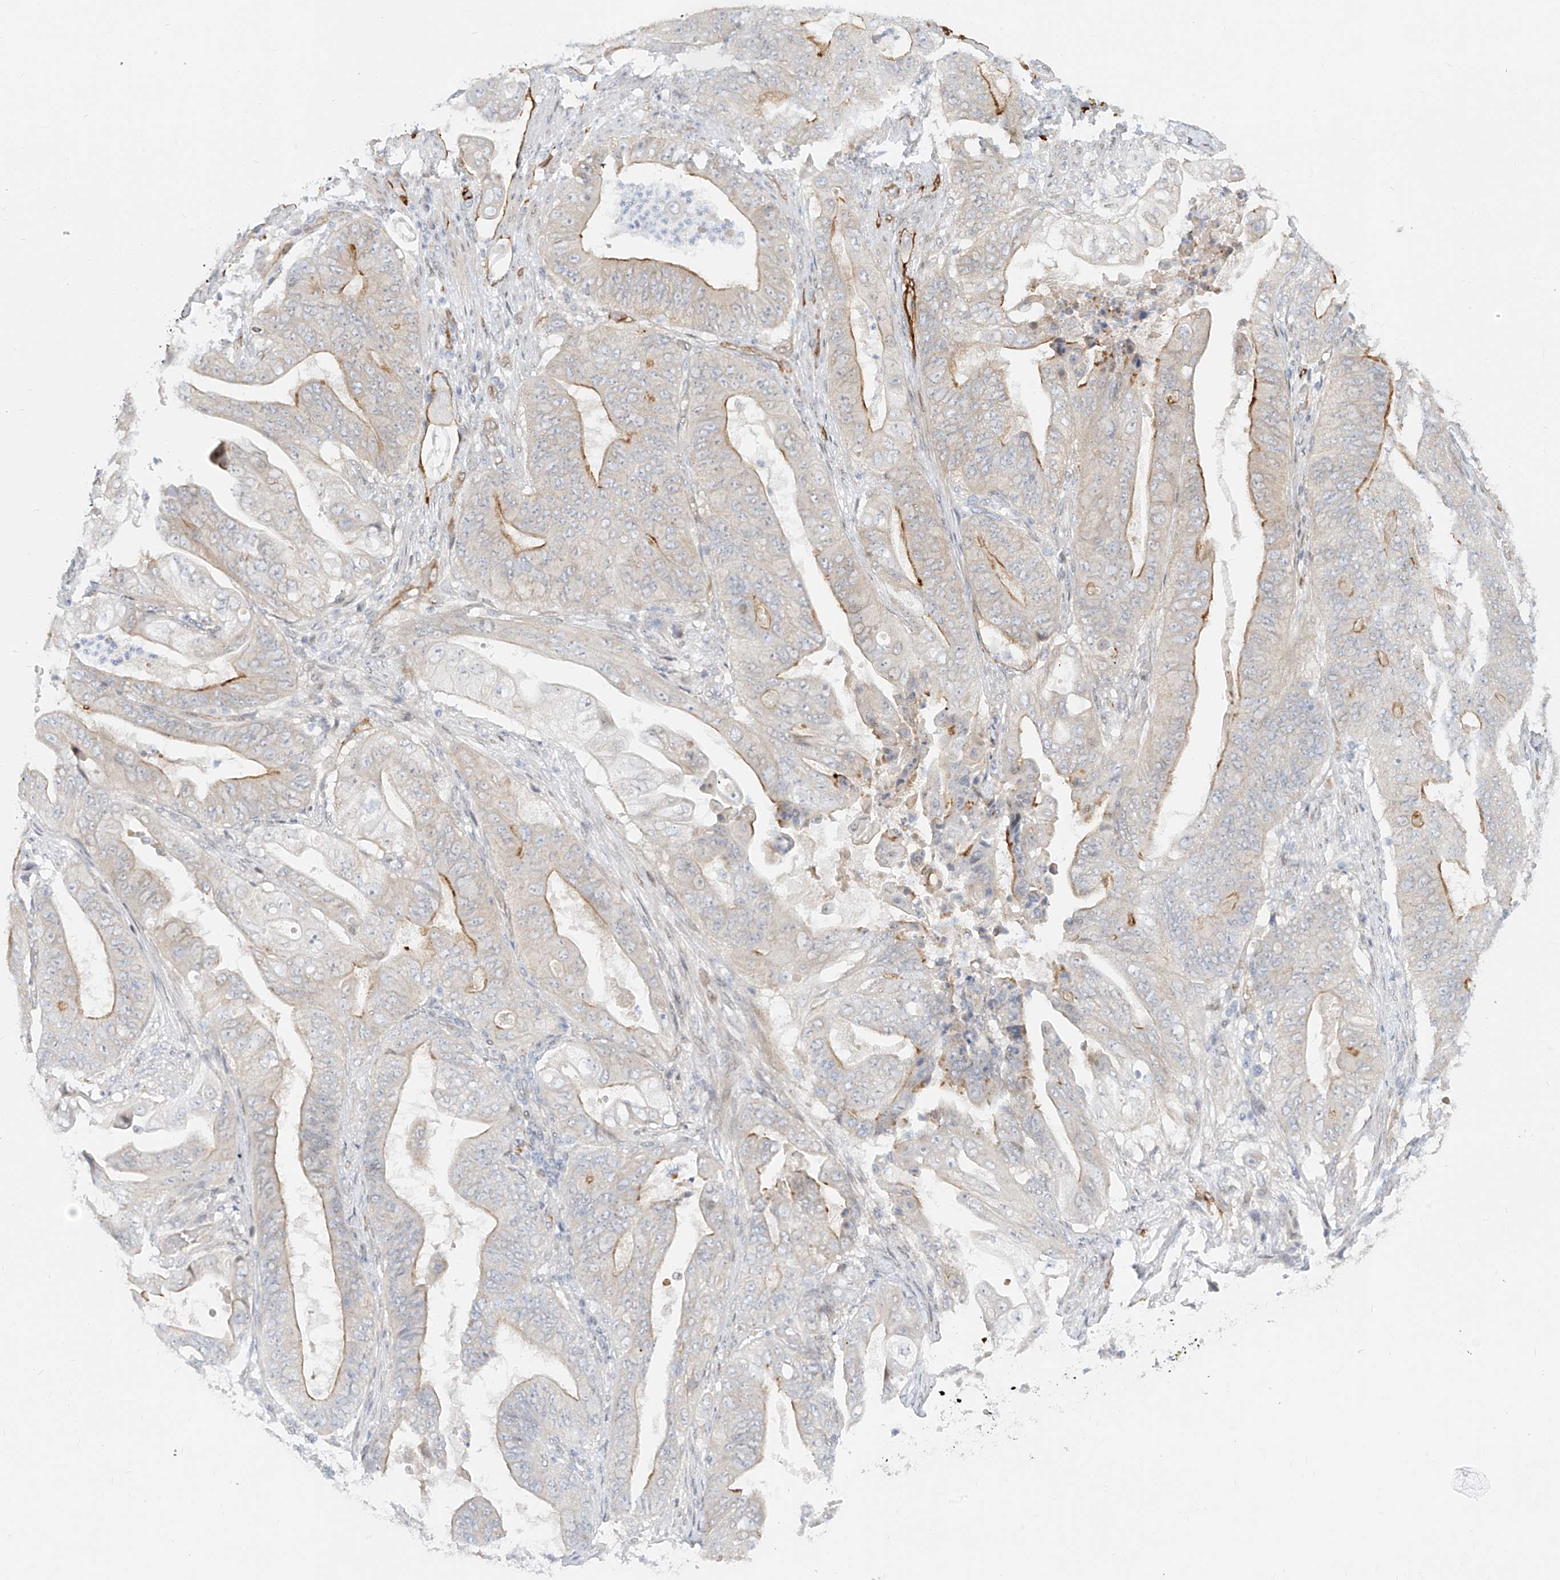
{"staining": {"intensity": "moderate", "quantity": "<25%", "location": "cytoplasmic/membranous"}, "tissue": "stomach cancer", "cell_type": "Tumor cells", "image_type": "cancer", "snomed": [{"axis": "morphology", "description": "Adenocarcinoma, NOS"}, {"axis": "topography", "description": "Stomach"}], "caption": "An image of stomach cancer (adenocarcinoma) stained for a protein shows moderate cytoplasmic/membranous brown staining in tumor cells.", "gene": "NHSL1", "patient": {"sex": "female", "age": 73}}